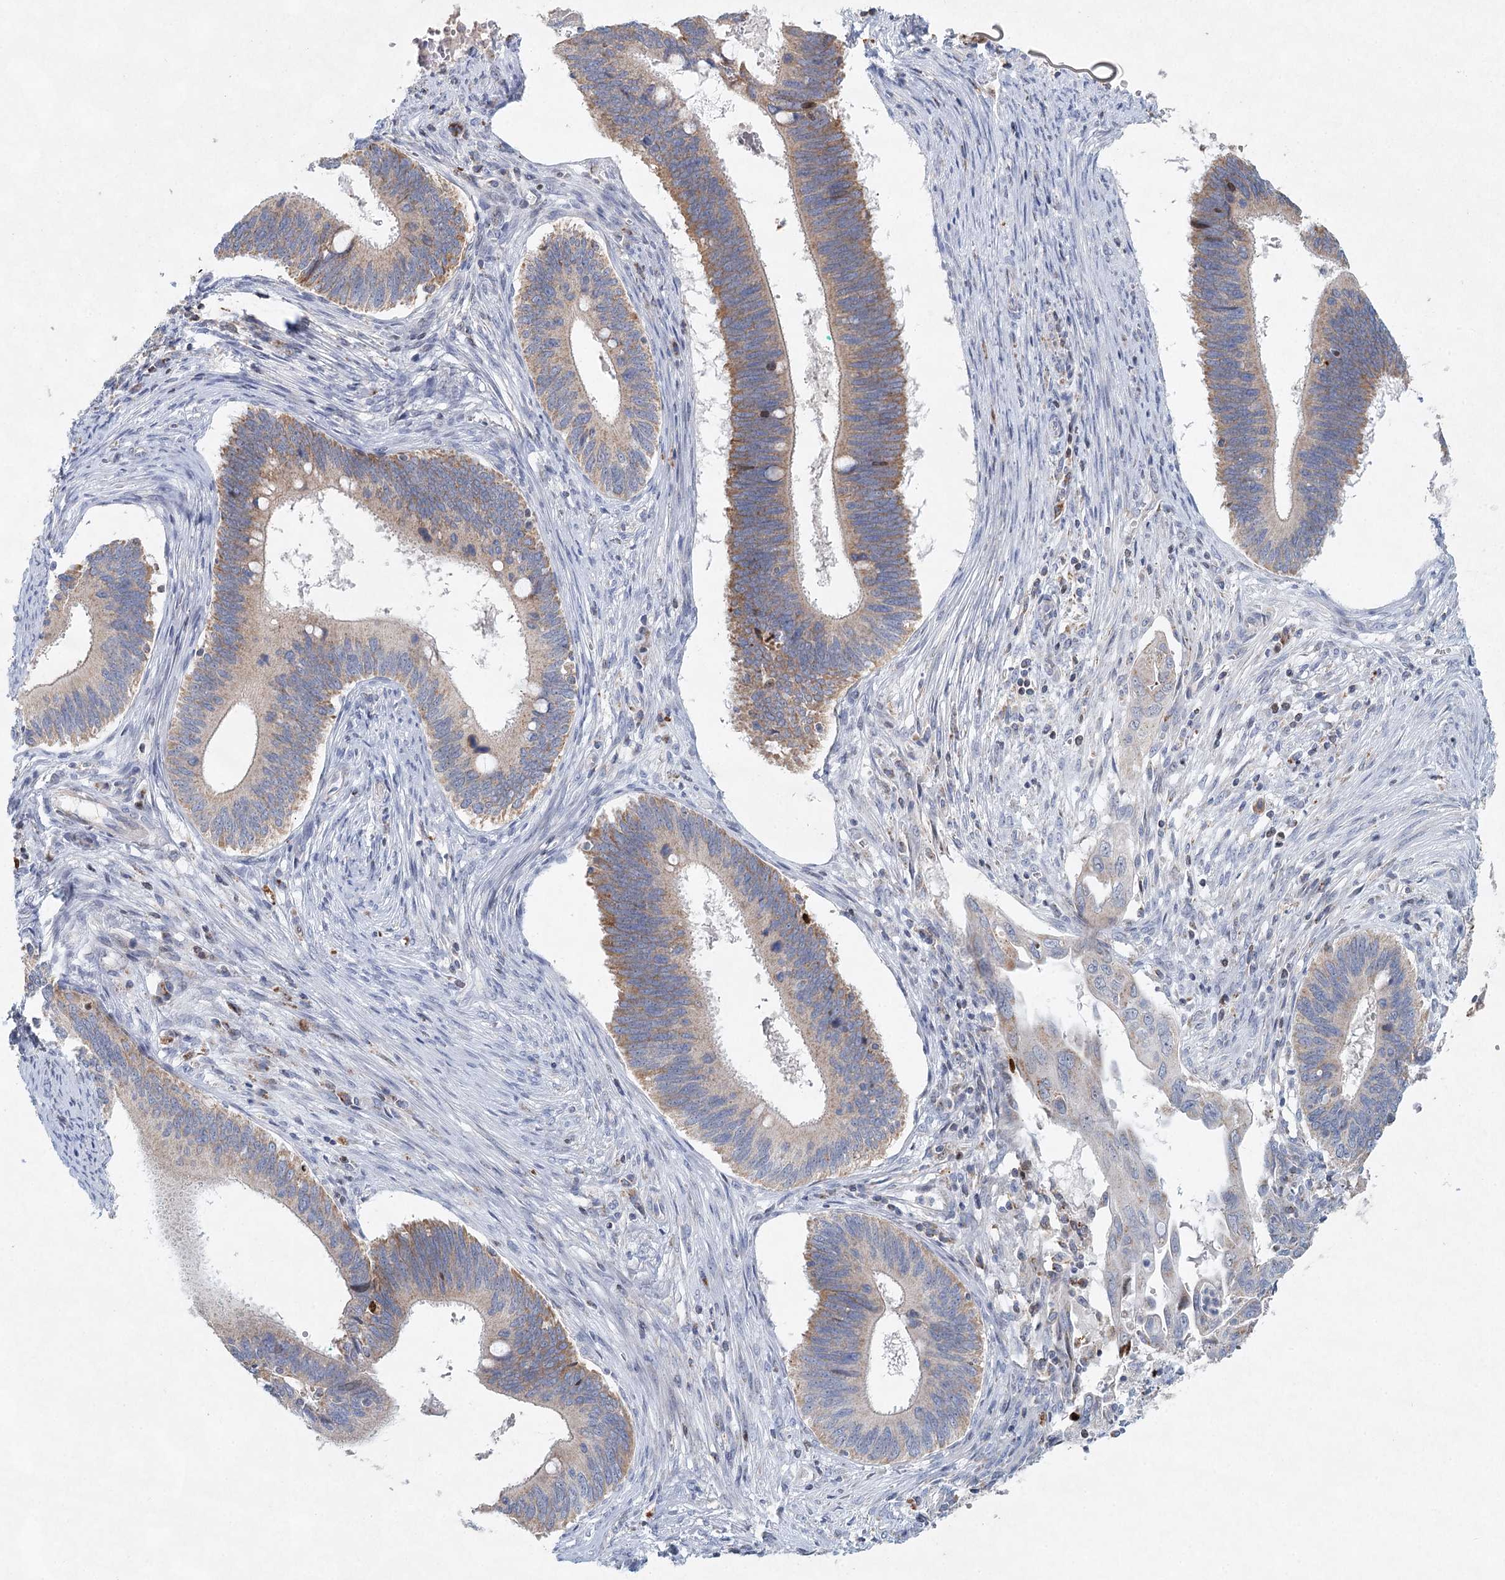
{"staining": {"intensity": "moderate", "quantity": "25%-75%", "location": "cytoplasmic/membranous"}, "tissue": "cervical cancer", "cell_type": "Tumor cells", "image_type": "cancer", "snomed": [{"axis": "morphology", "description": "Adenocarcinoma, NOS"}, {"axis": "topography", "description": "Cervix"}], "caption": "Immunohistochemistry (IHC) of human cervical cancer (adenocarcinoma) shows medium levels of moderate cytoplasmic/membranous staining in approximately 25%-75% of tumor cells.", "gene": "XPO6", "patient": {"sex": "female", "age": 42}}